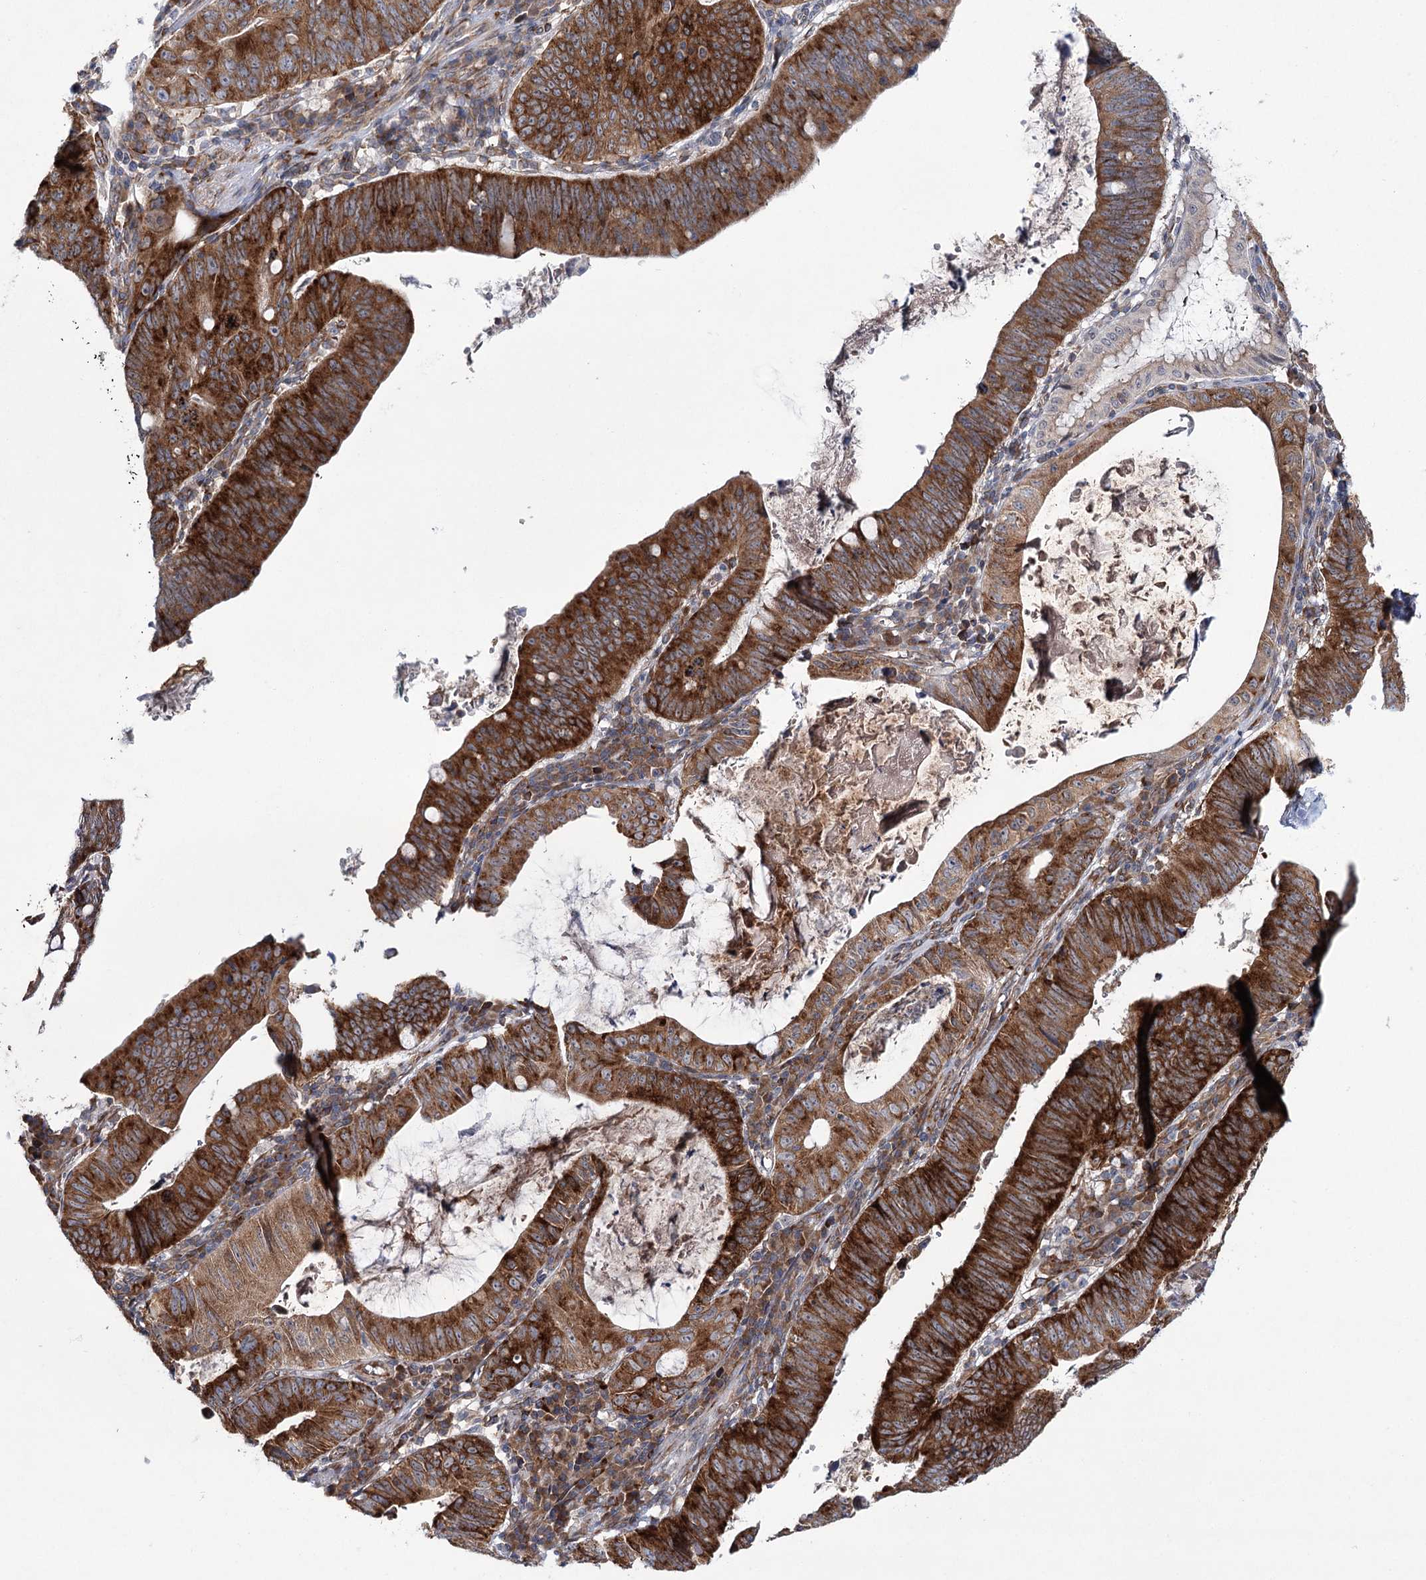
{"staining": {"intensity": "strong", "quantity": ">75%", "location": "cytoplasmic/membranous"}, "tissue": "stomach cancer", "cell_type": "Tumor cells", "image_type": "cancer", "snomed": [{"axis": "morphology", "description": "Adenocarcinoma, NOS"}, {"axis": "topography", "description": "Stomach"}], "caption": "Stomach cancer was stained to show a protein in brown. There is high levels of strong cytoplasmic/membranous positivity in approximately >75% of tumor cells.", "gene": "VWA2", "patient": {"sex": "male", "age": 59}}